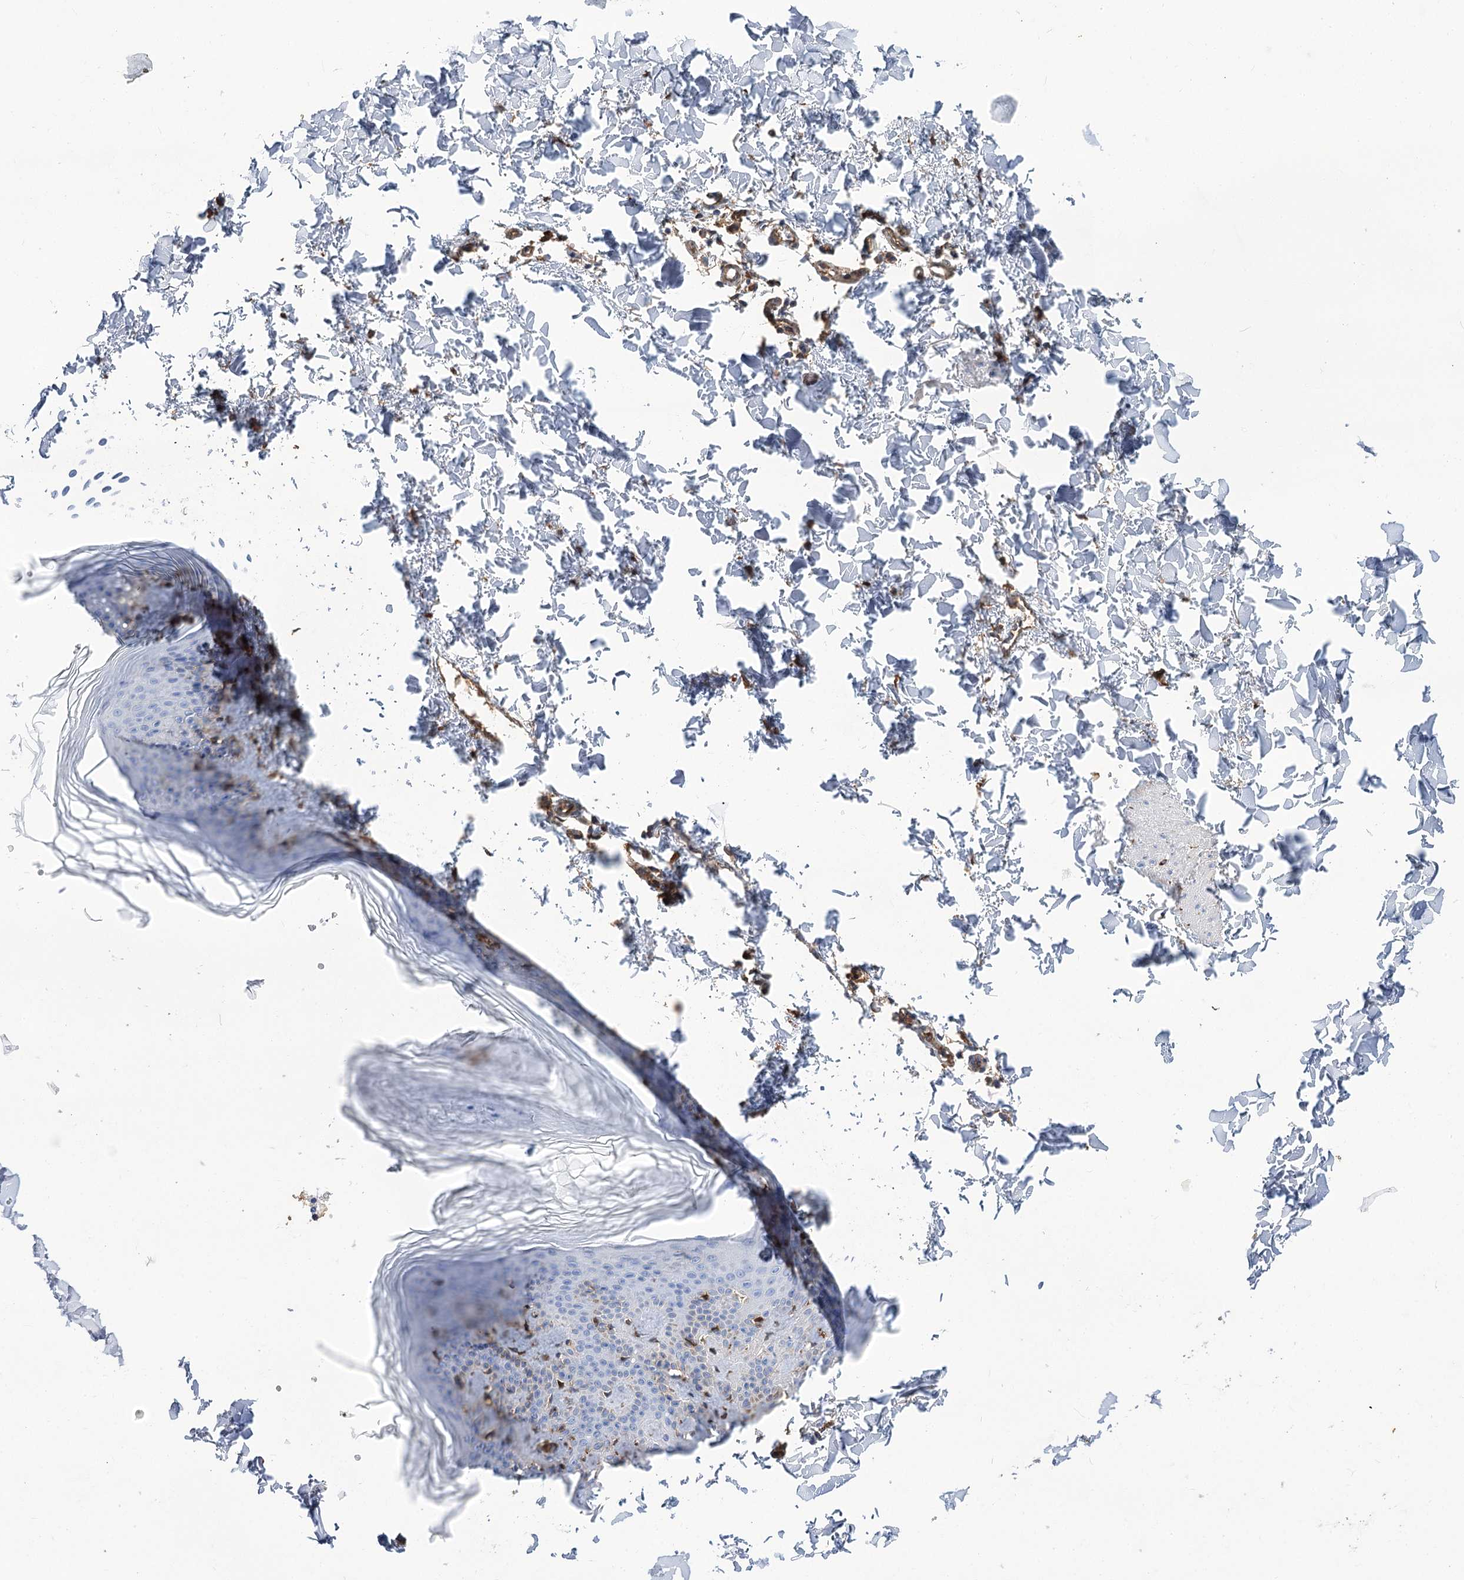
{"staining": {"intensity": "weak", "quantity": "25%-75%", "location": "cytoplasmic/membranous"}, "tissue": "skin", "cell_type": "Fibroblasts", "image_type": "normal", "snomed": [{"axis": "morphology", "description": "Normal tissue, NOS"}, {"axis": "topography", "description": "Skin"}], "caption": "Fibroblasts display low levels of weak cytoplasmic/membranous positivity in approximately 25%-75% of cells in unremarkable human skin.", "gene": "GUSB", "patient": {"sex": "female", "age": 27}}